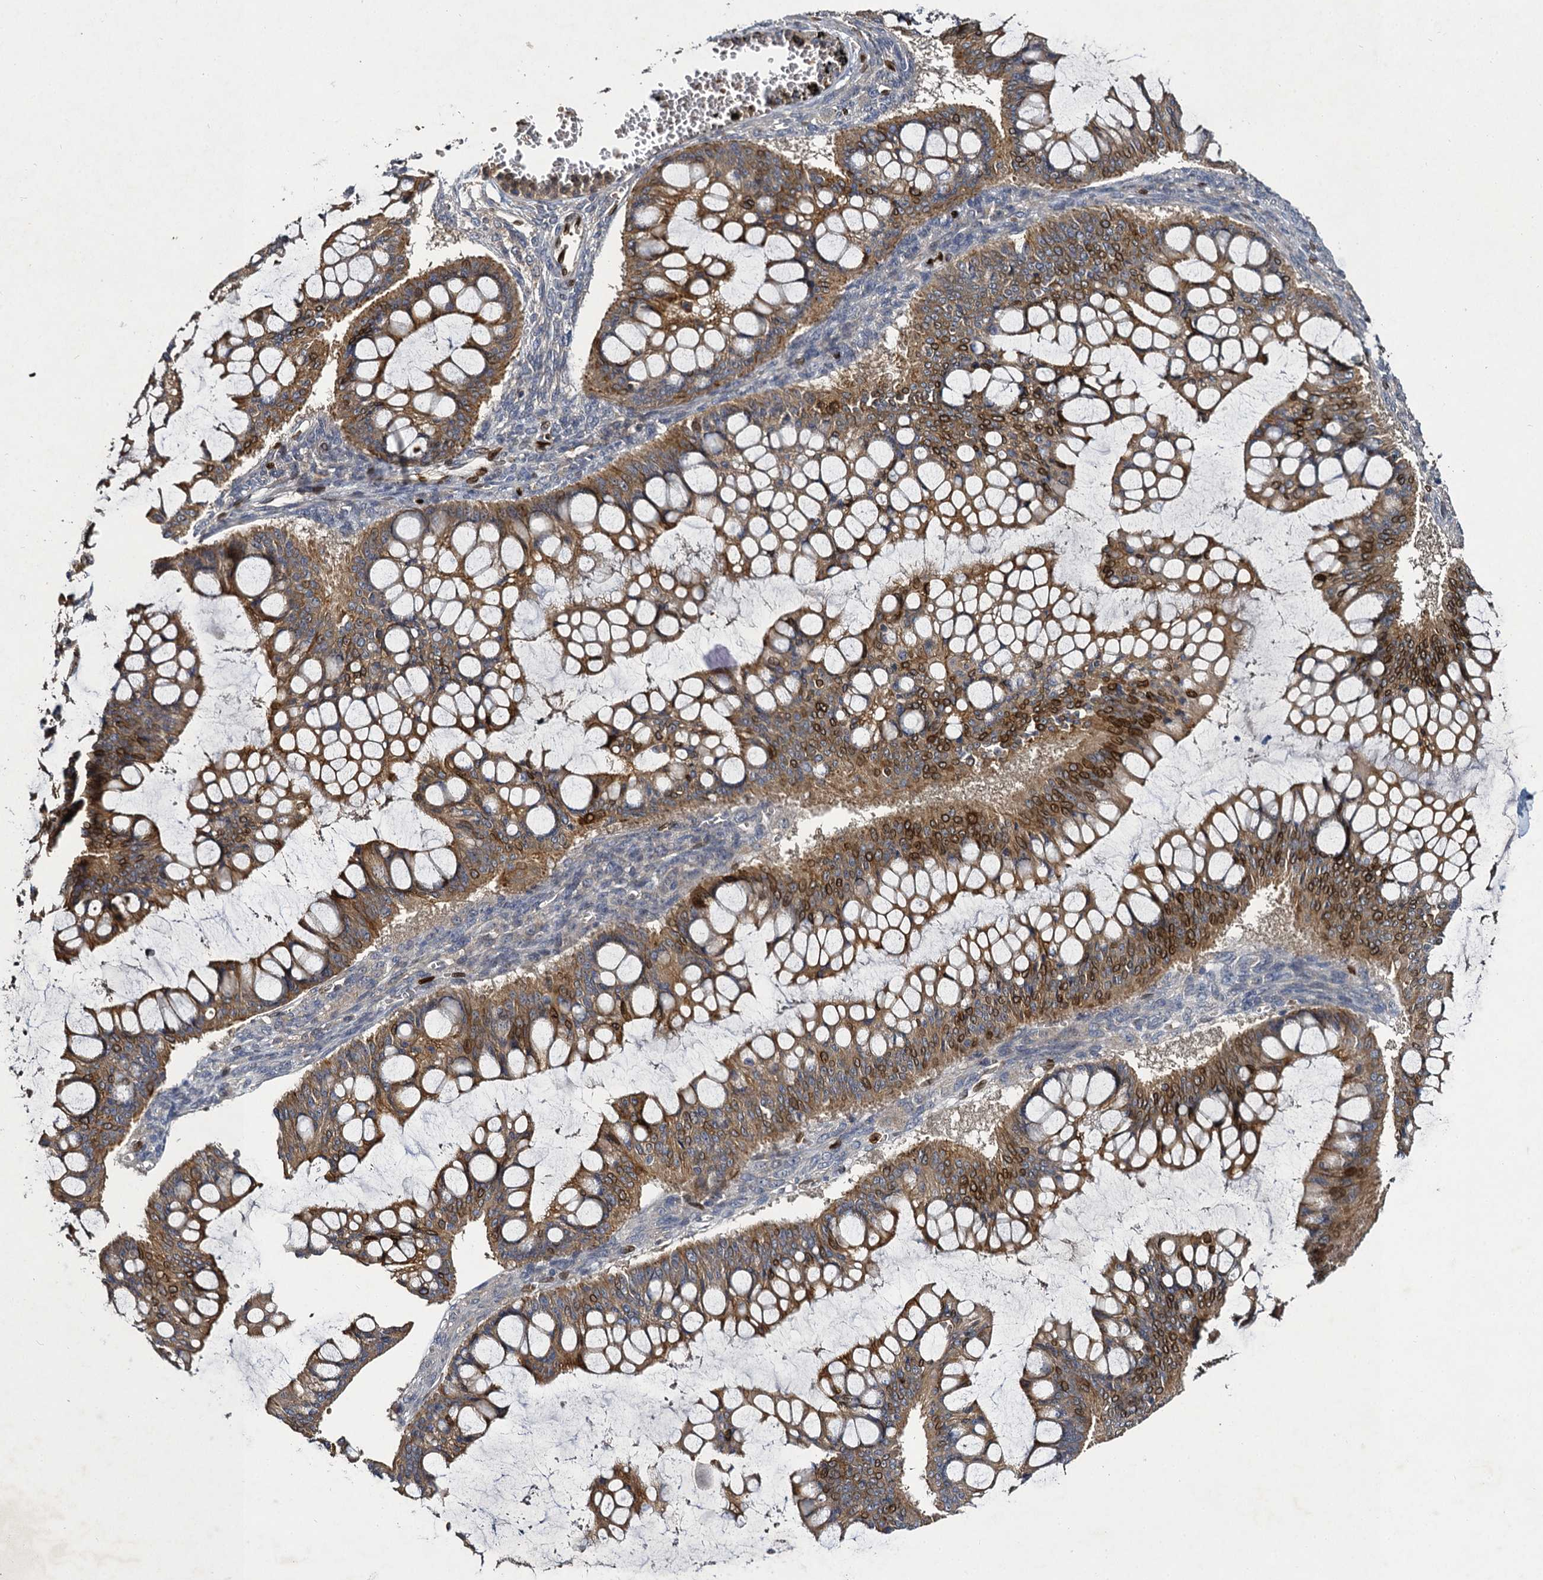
{"staining": {"intensity": "moderate", "quantity": ">75%", "location": "cytoplasmic/membranous,nuclear"}, "tissue": "ovarian cancer", "cell_type": "Tumor cells", "image_type": "cancer", "snomed": [{"axis": "morphology", "description": "Cystadenocarcinoma, mucinous, NOS"}, {"axis": "topography", "description": "Ovary"}], "caption": "Human ovarian cancer stained with a protein marker reveals moderate staining in tumor cells.", "gene": "SLC11A2", "patient": {"sex": "female", "age": 73}}